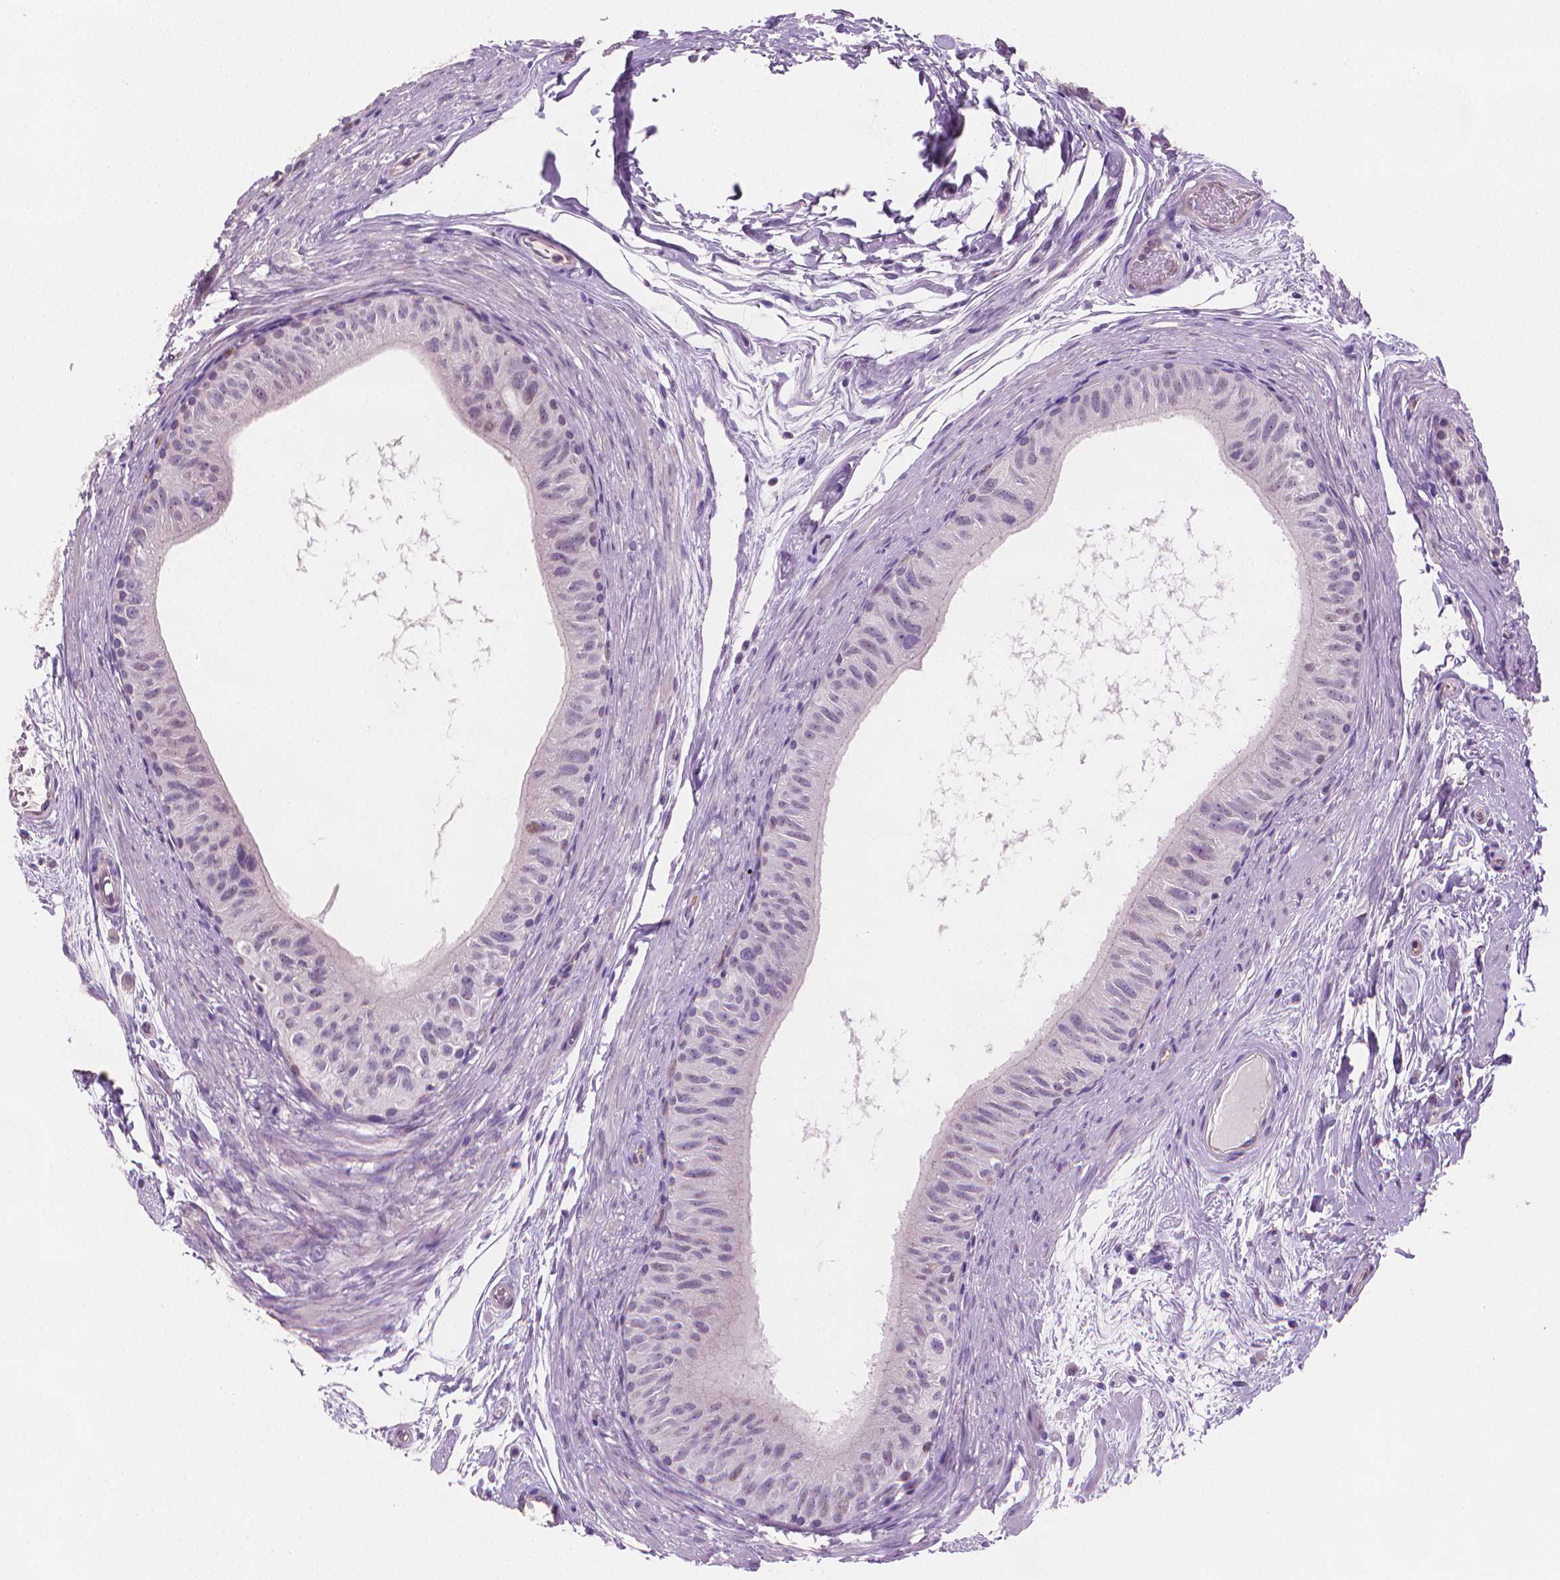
{"staining": {"intensity": "moderate", "quantity": "<25%", "location": "cytoplasmic/membranous"}, "tissue": "epididymis", "cell_type": "Glandular cells", "image_type": "normal", "snomed": [{"axis": "morphology", "description": "Normal tissue, NOS"}, {"axis": "topography", "description": "Epididymis"}], "caption": "Epididymis was stained to show a protein in brown. There is low levels of moderate cytoplasmic/membranous positivity in about <25% of glandular cells. Using DAB (3,3'-diaminobenzidine) (brown) and hematoxylin (blue) stains, captured at high magnification using brightfield microscopy.", "gene": "CLXN", "patient": {"sex": "male", "age": 36}}